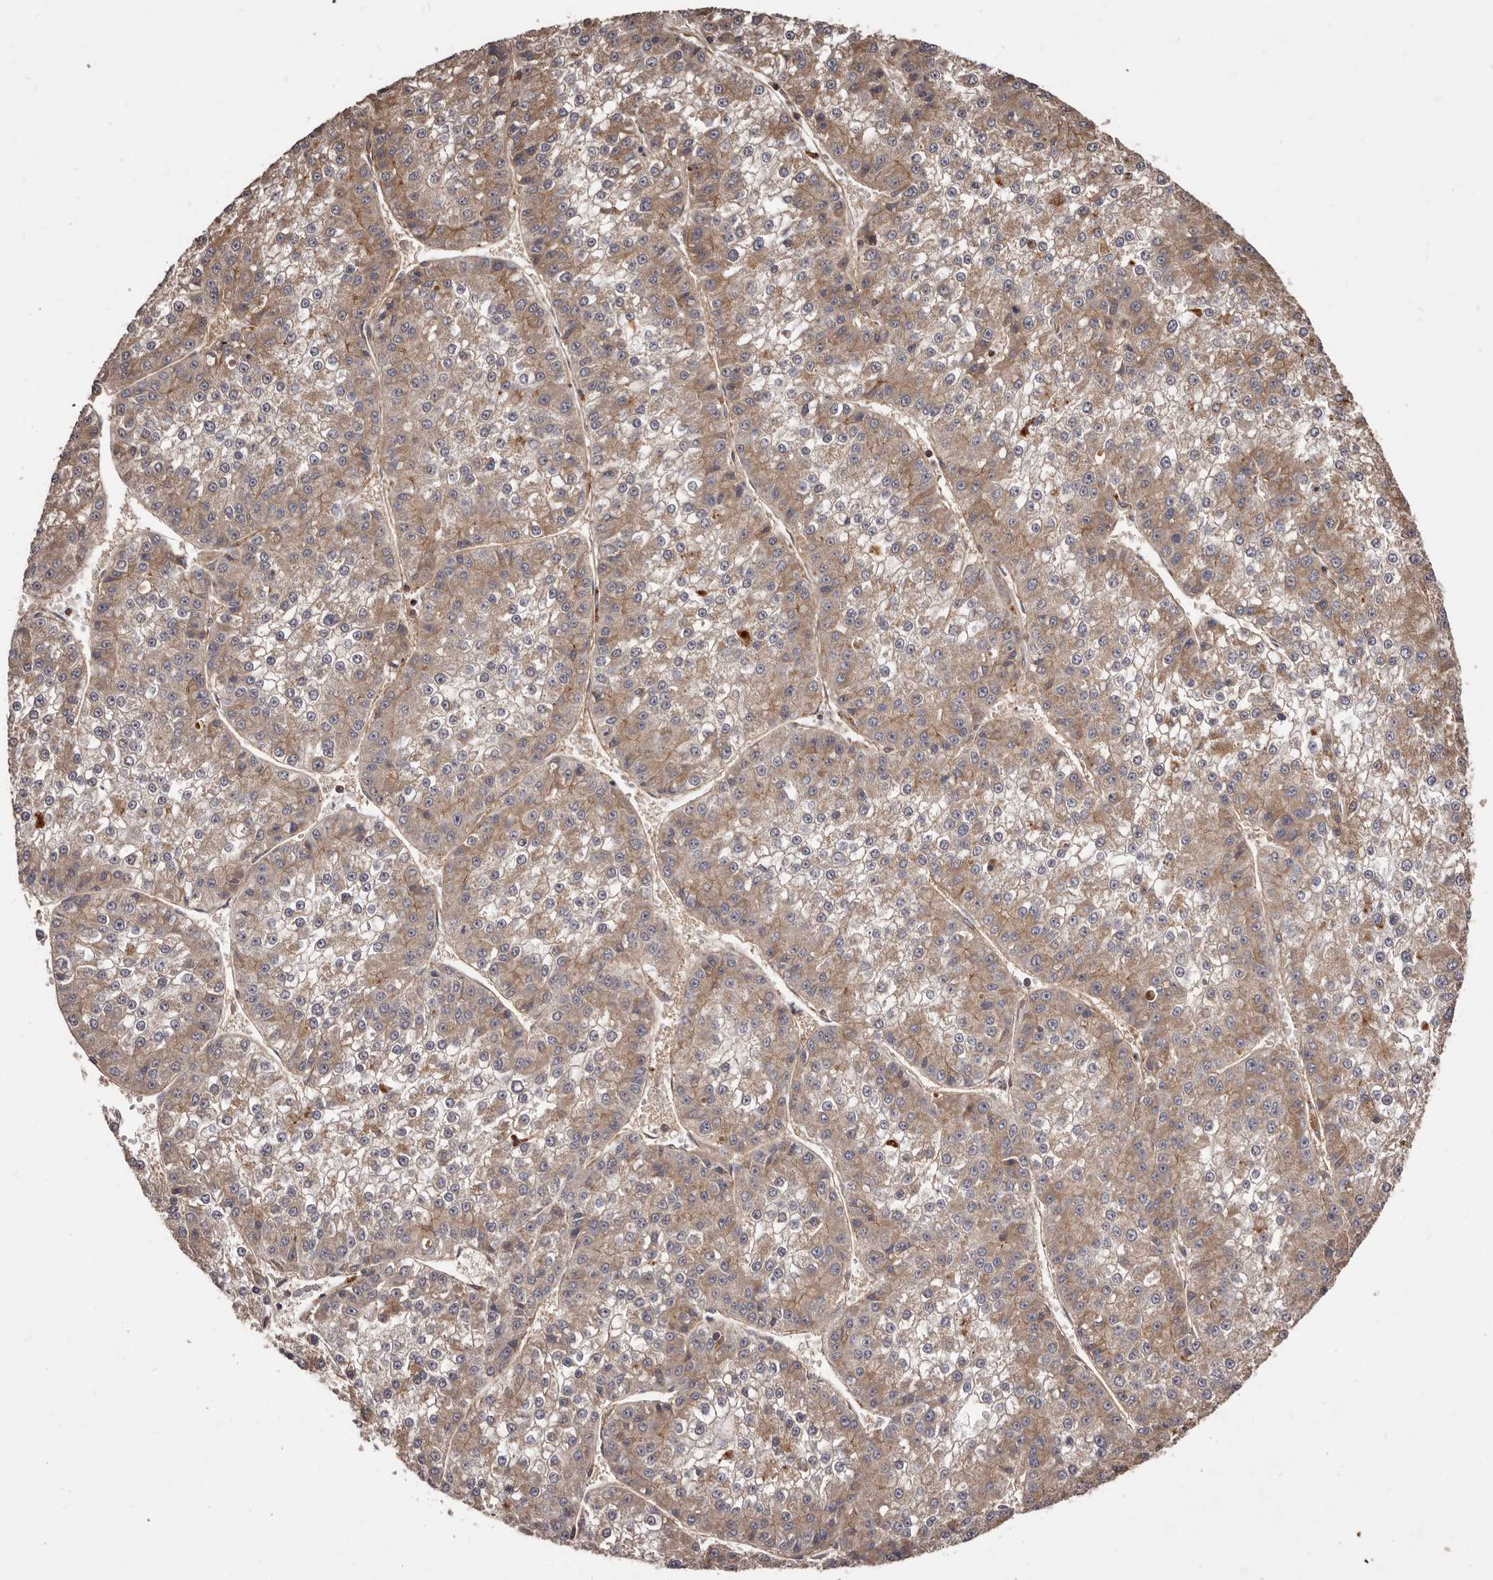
{"staining": {"intensity": "weak", "quantity": "25%-75%", "location": "cytoplasmic/membranous"}, "tissue": "liver cancer", "cell_type": "Tumor cells", "image_type": "cancer", "snomed": [{"axis": "morphology", "description": "Carcinoma, Hepatocellular, NOS"}, {"axis": "topography", "description": "Liver"}], "caption": "The histopathology image displays staining of liver cancer, revealing weak cytoplasmic/membranous protein expression (brown color) within tumor cells.", "gene": "GTPBP1", "patient": {"sex": "female", "age": 73}}